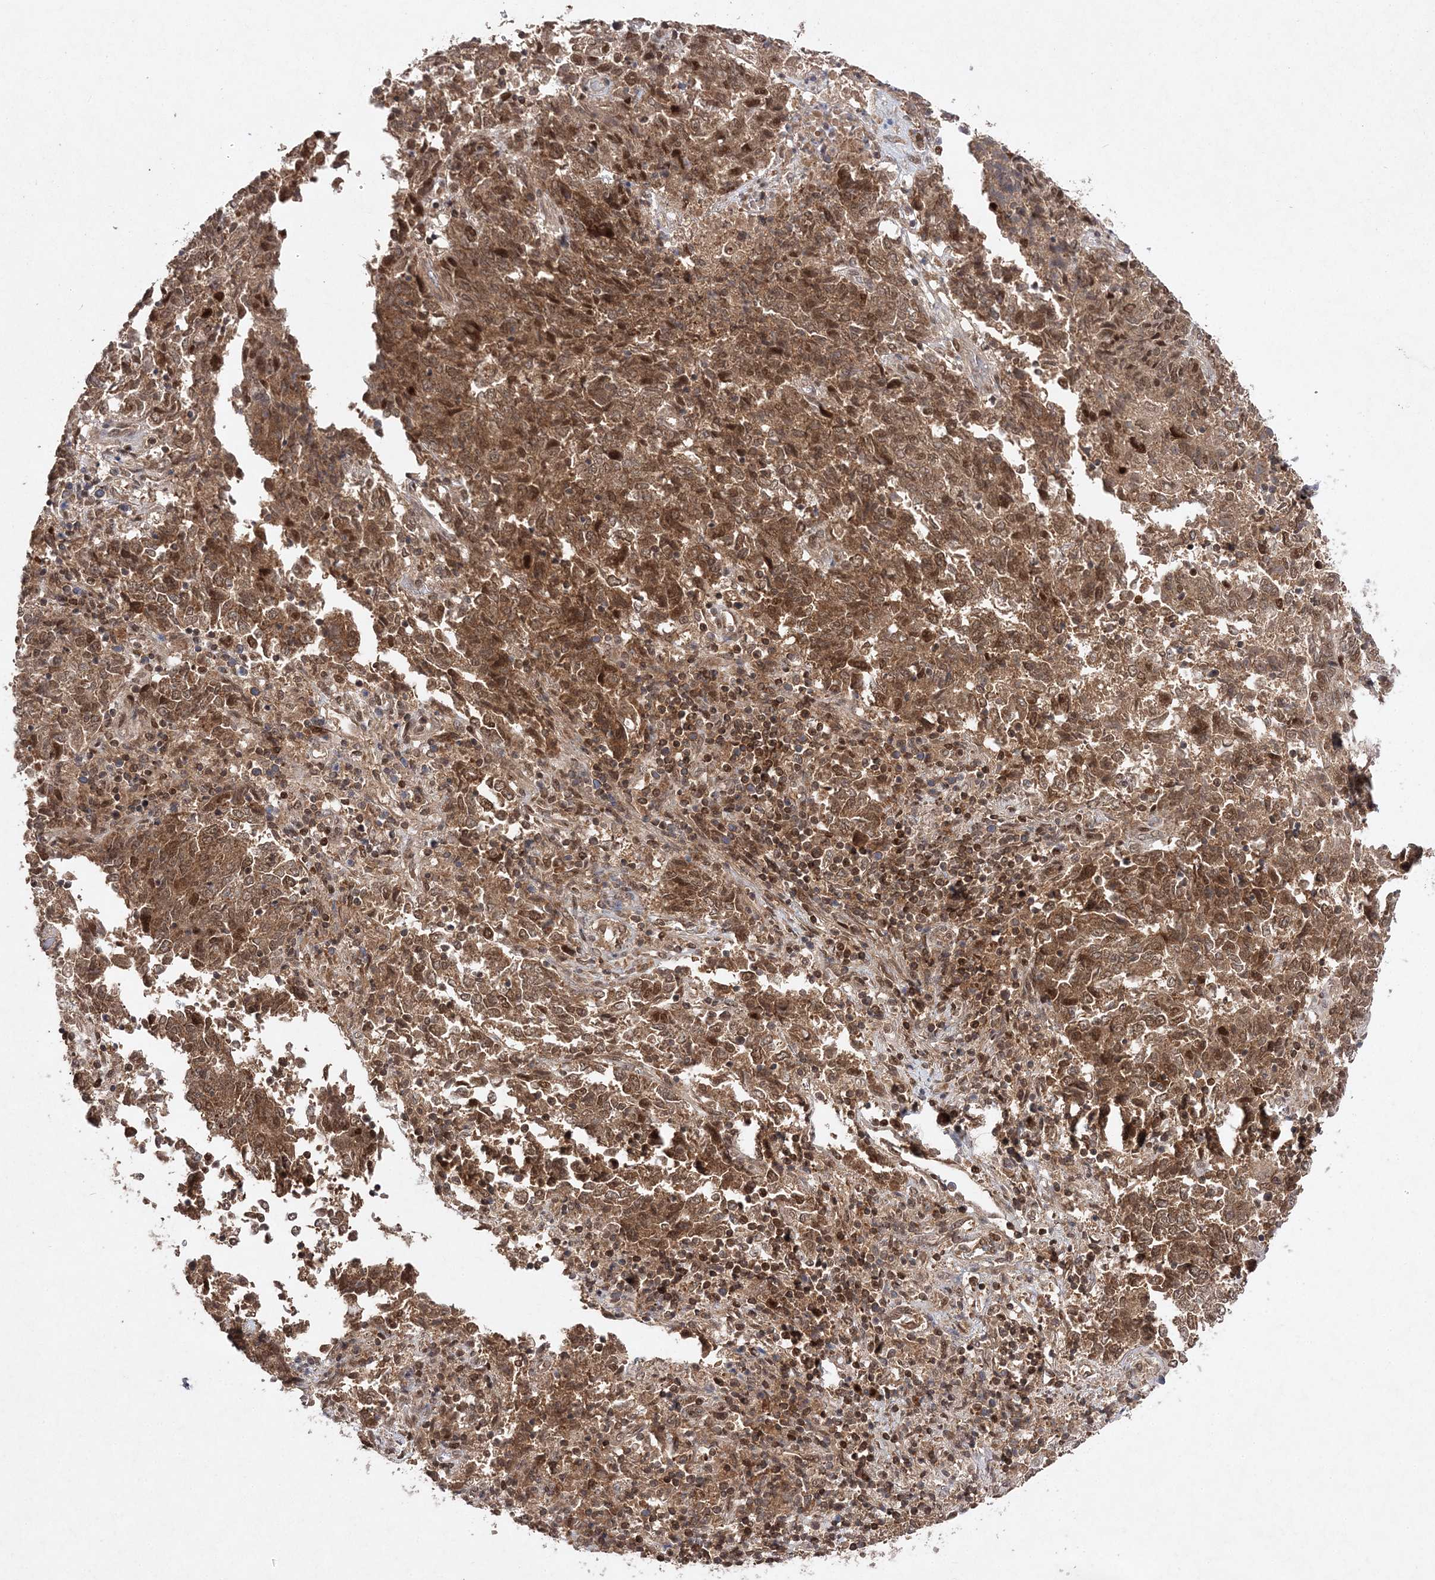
{"staining": {"intensity": "moderate", "quantity": ">75%", "location": "cytoplasmic/membranous,nuclear"}, "tissue": "endometrial cancer", "cell_type": "Tumor cells", "image_type": "cancer", "snomed": [{"axis": "morphology", "description": "Adenocarcinoma, NOS"}, {"axis": "topography", "description": "Endometrium"}], "caption": "Immunohistochemistry image of neoplastic tissue: human endometrial cancer stained using immunohistochemistry (IHC) exhibits medium levels of moderate protein expression localized specifically in the cytoplasmic/membranous and nuclear of tumor cells, appearing as a cytoplasmic/membranous and nuclear brown color.", "gene": "NIF3L1", "patient": {"sex": "female", "age": 80}}